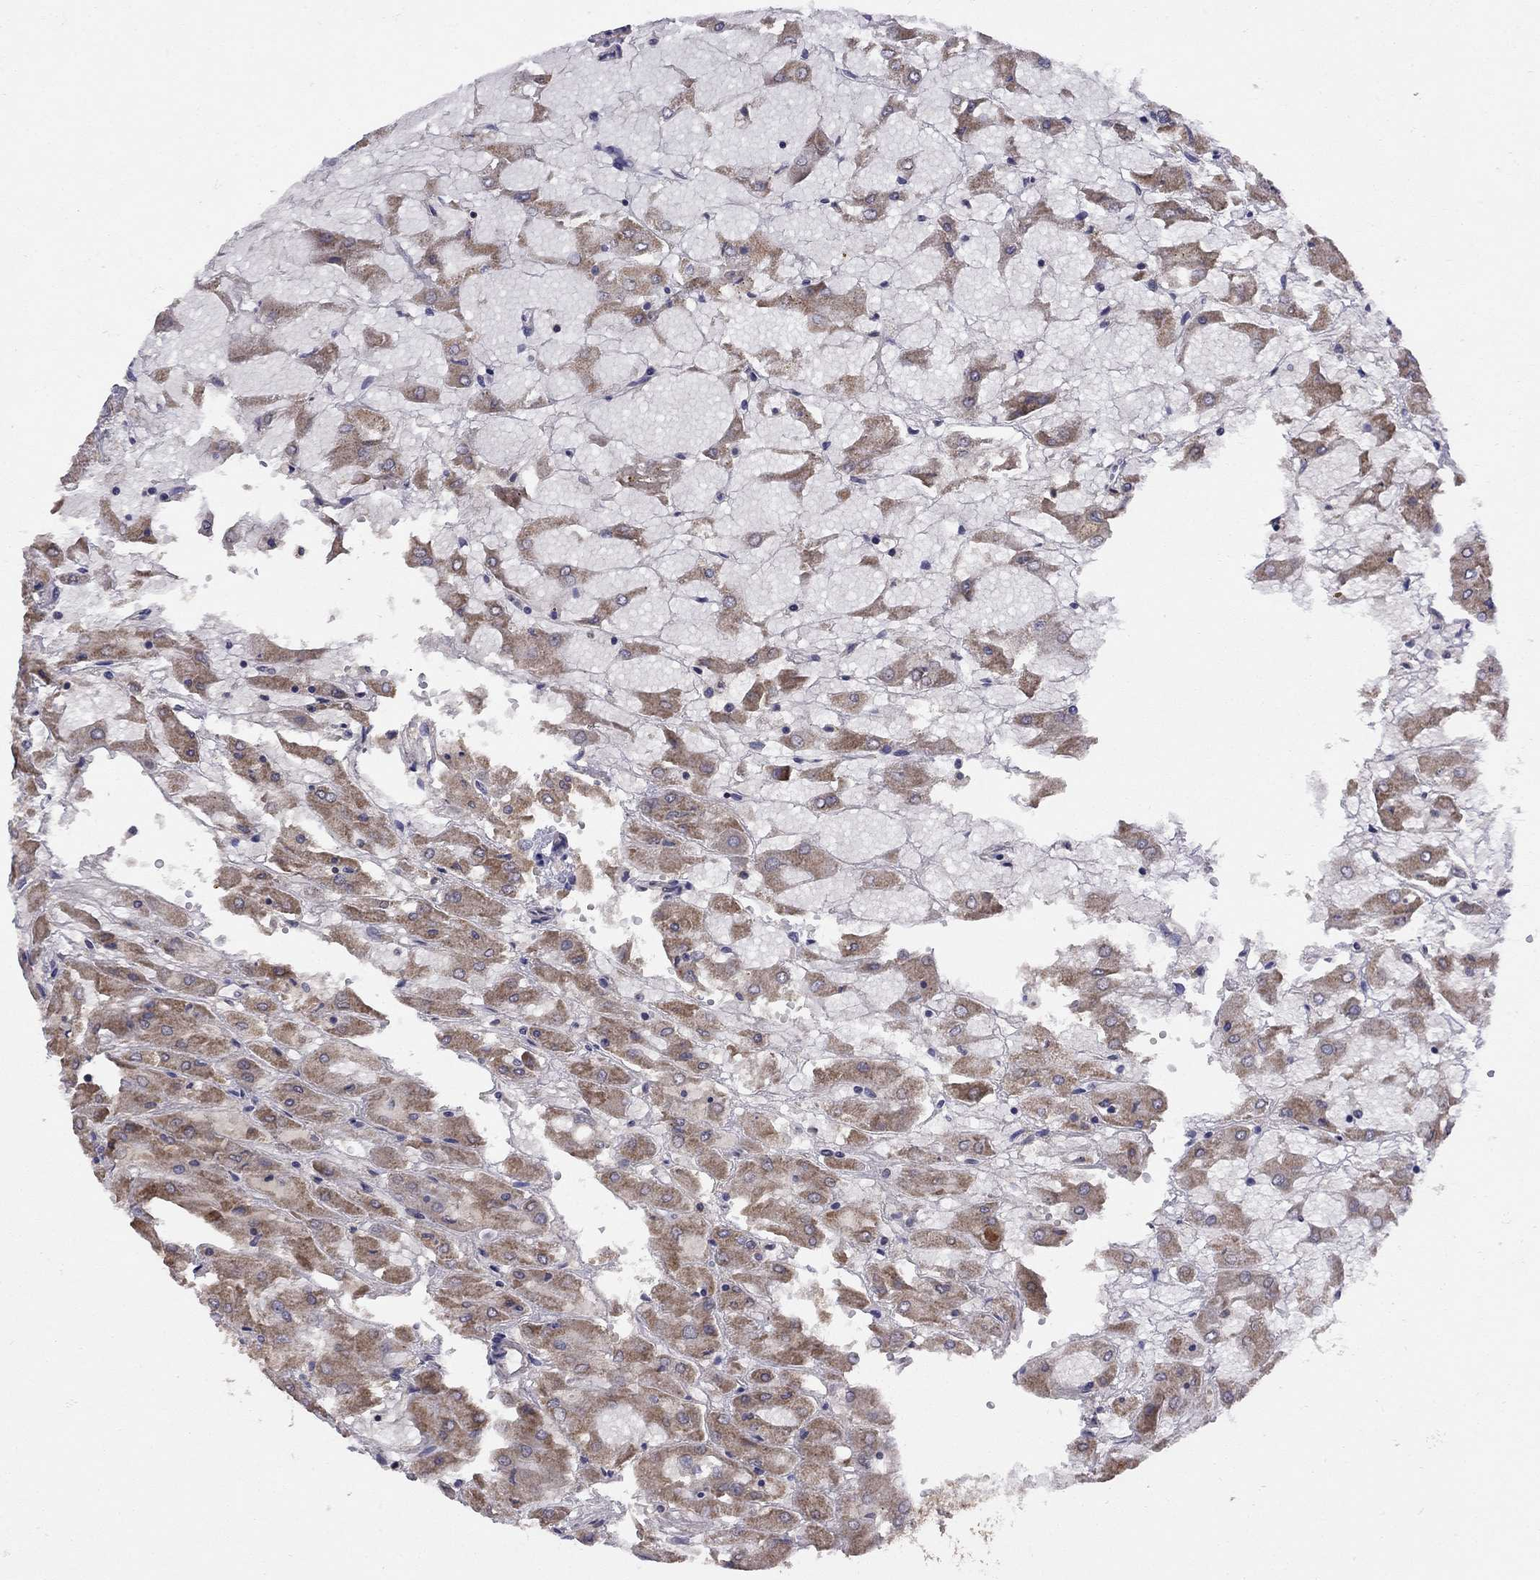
{"staining": {"intensity": "moderate", "quantity": ">75%", "location": "cytoplasmic/membranous"}, "tissue": "renal cancer", "cell_type": "Tumor cells", "image_type": "cancer", "snomed": [{"axis": "morphology", "description": "Adenocarcinoma, NOS"}, {"axis": "topography", "description": "Kidney"}], "caption": "High-magnification brightfield microscopy of renal cancer stained with DAB (3,3'-diaminobenzidine) (brown) and counterstained with hematoxylin (blue). tumor cells exhibit moderate cytoplasmic/membranous staining is present in approximately>75% of cells.", "gene": "RTP5", "patient": {"sex": "male", "age": 72}}